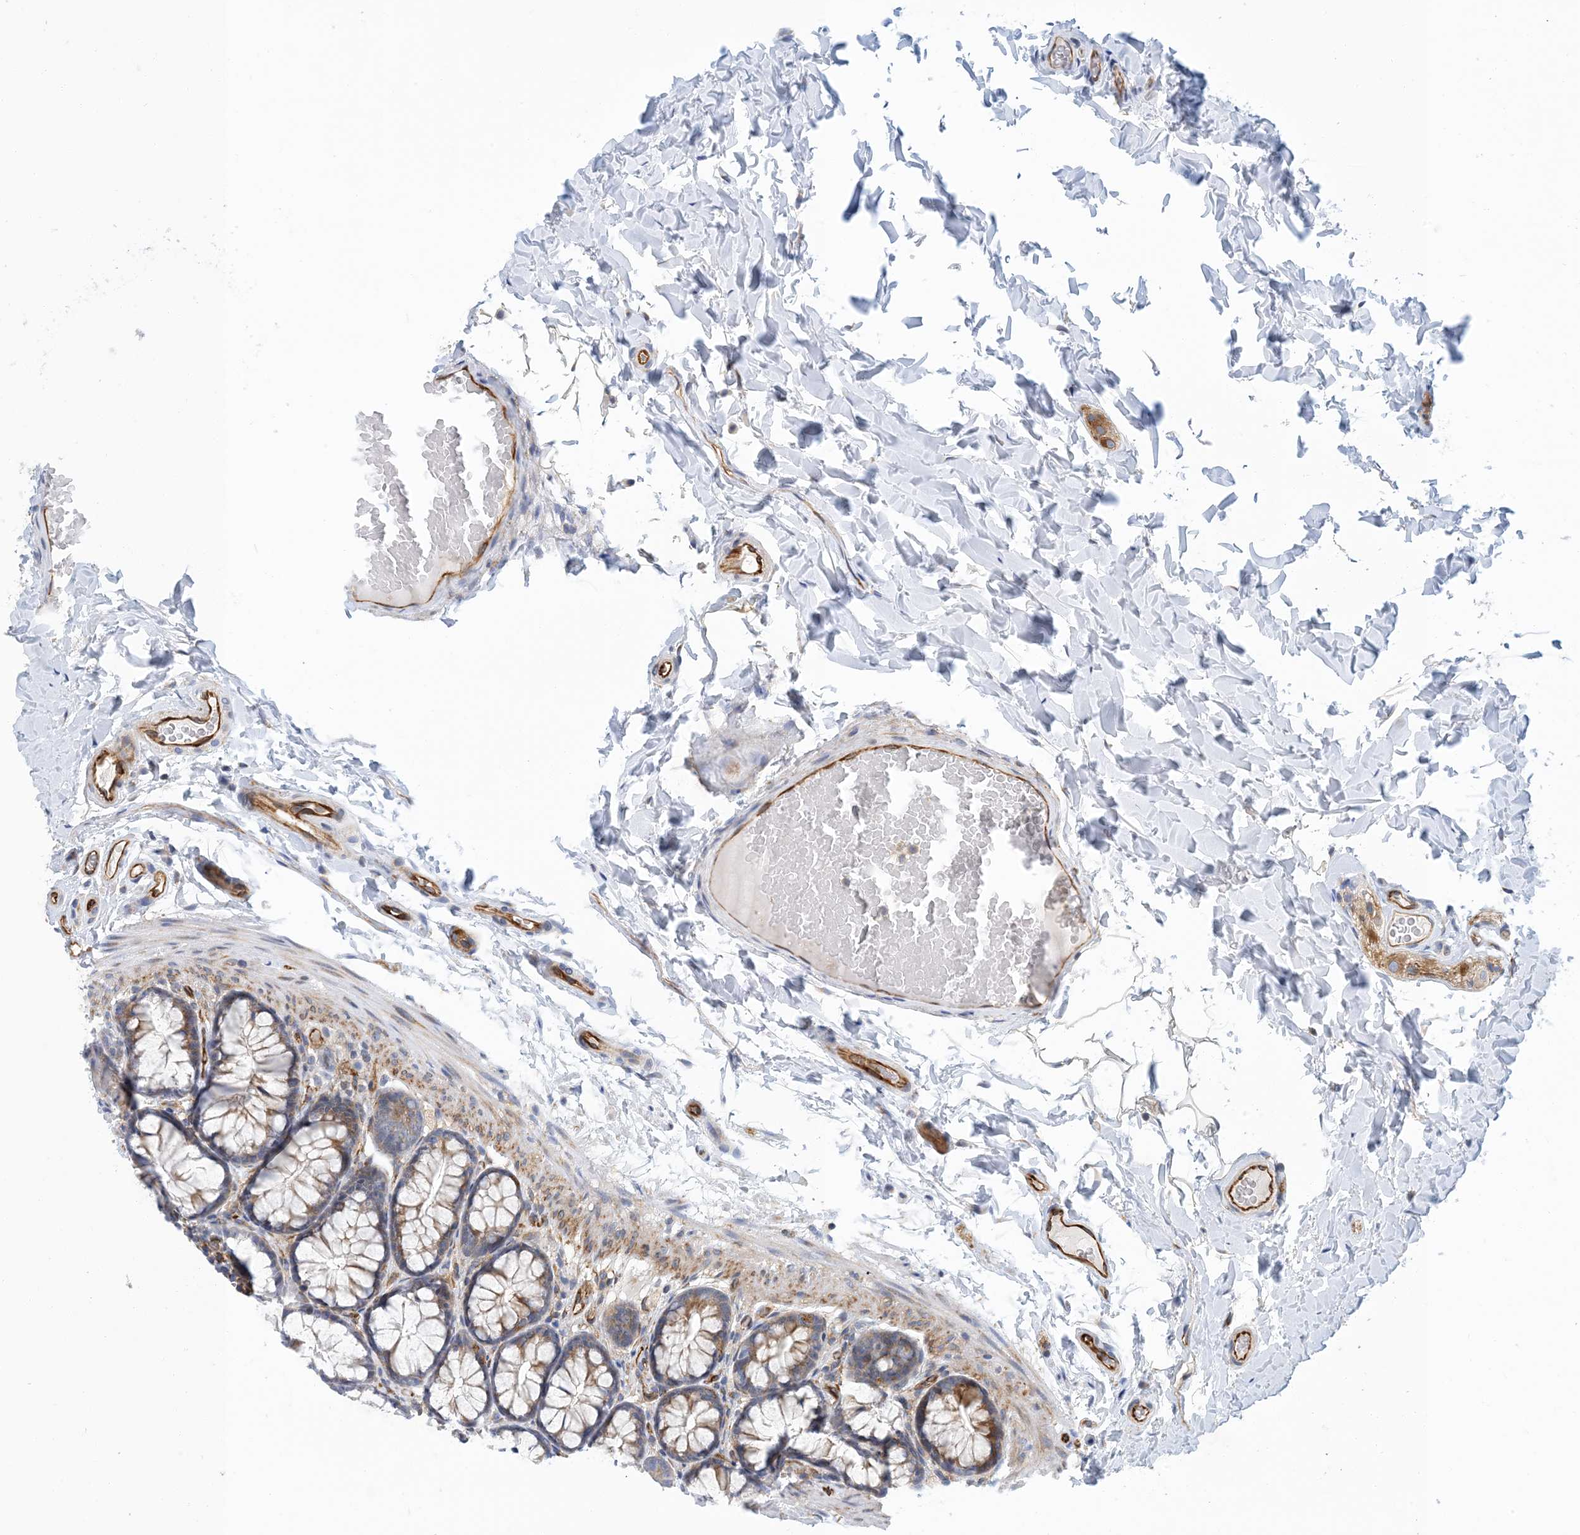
{"staining": {"intensity": "moderate", "quantity": ">75%", "location": "cytoplasmic/membranous"}, "tissue": "colon", "cell_type": "Endothelial cells", "image_type": "normal", "snomed": [{"axis": "morphology", "description": "Normal tissue, NOS"}, {"axis": "topography", "description": "Colon"}], "caption": "Normal colon displays moderate cytoplasmic/membranous staining in approximately >75% of endothelial cells.", "gene": "PCDHA2", "patient": {"sex": "male", "age": 47}}